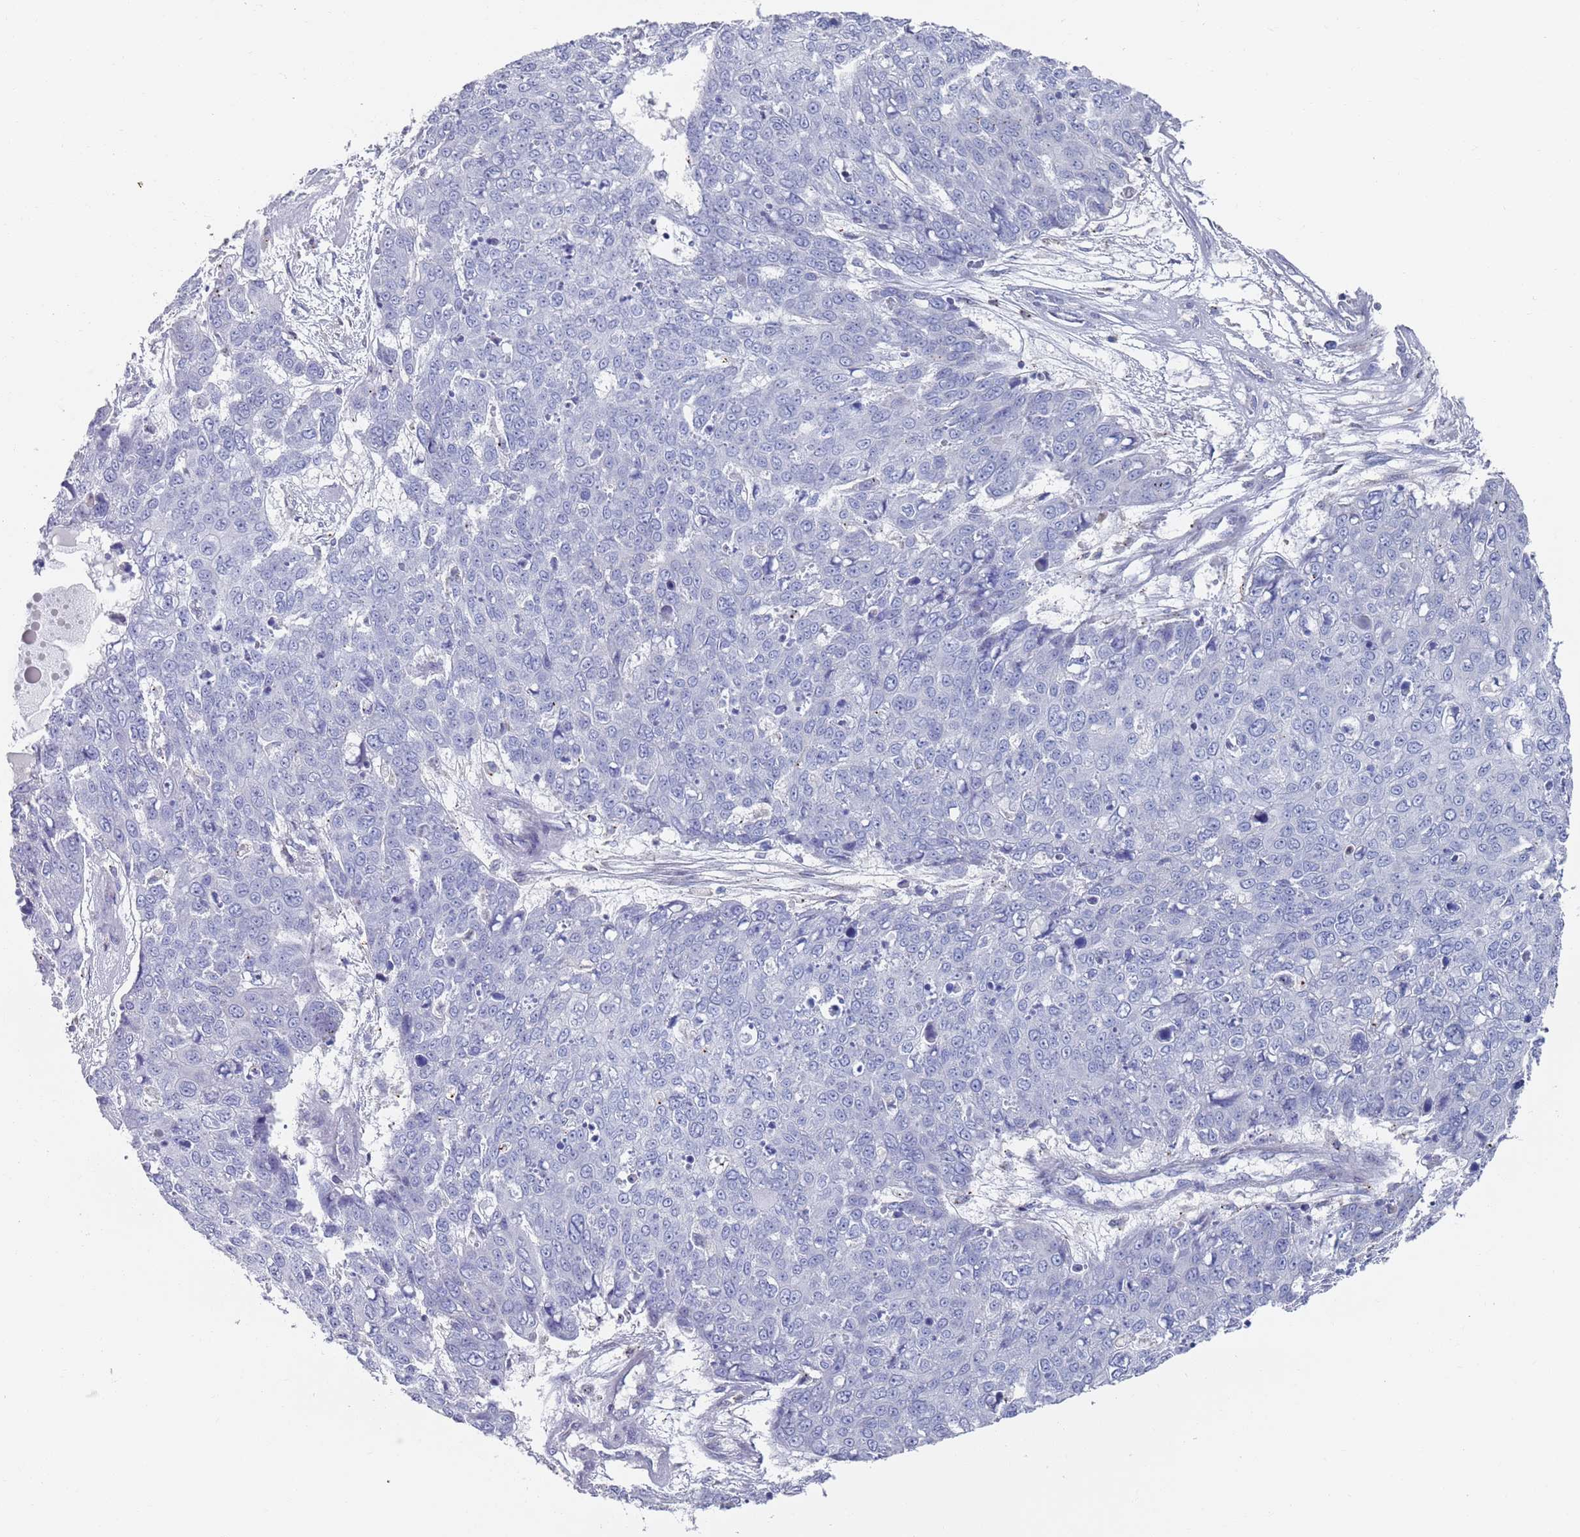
{"staining": {"intensity": "negative", "quantity": "none", "location": "none"}, "tissue": "skin cancer", "cell_type": "Tumor cells", "image_type": "cancer", "snomed": [{"axis": "morphology", "description": "Squamous cell carcinoma, NOS"}, {"axis": "topography", "description": "Skin"}], "caption": "The histopathology image demonstrates no significant expression in tumor cells of skin squamous cell carcinoma.", "gene": "MAT1A", "patient": {"sex": "male", "age": 71}}